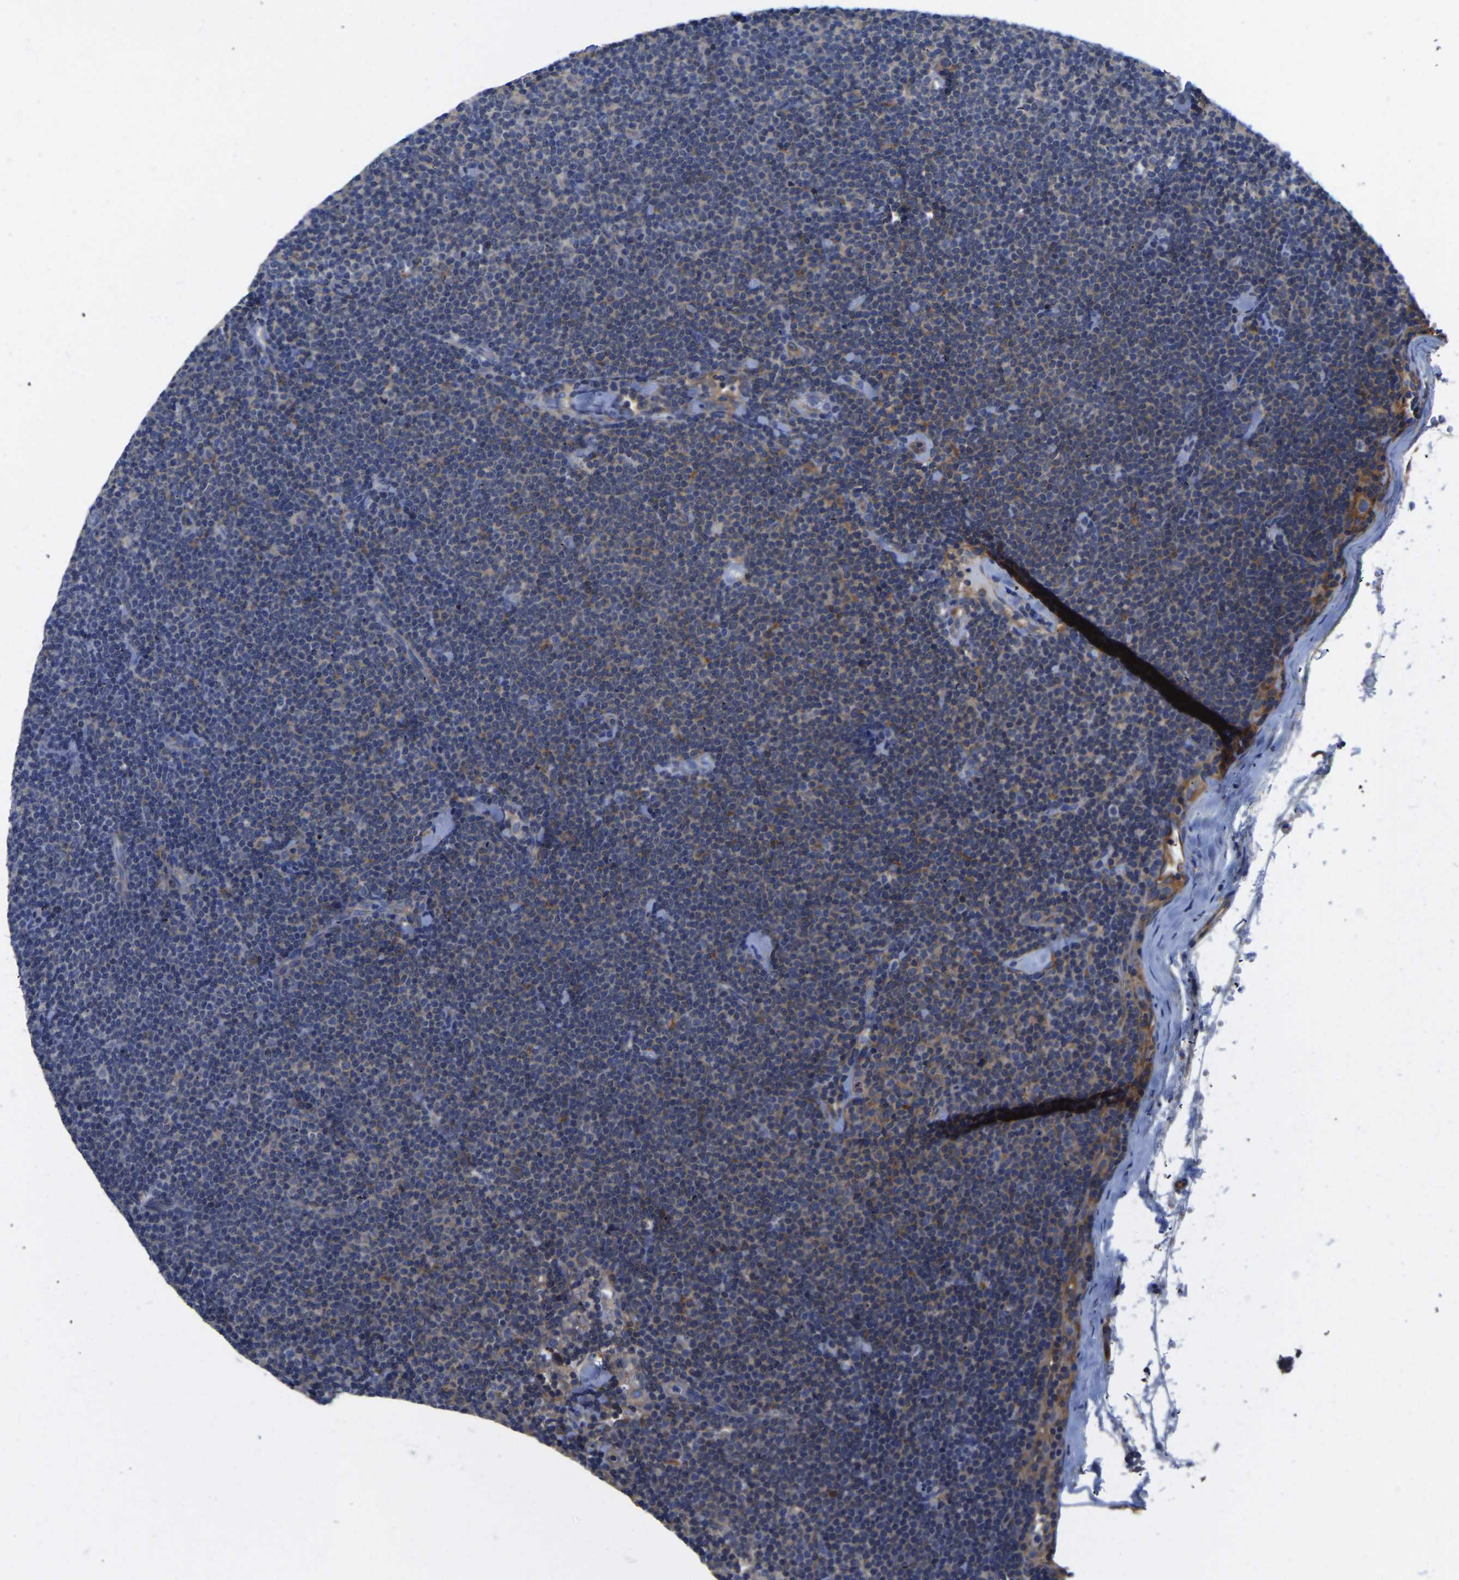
{"staining": {"intensity": "moderate", "quantity": "25%-75%", "location": "cytoplasmic/membranous"}, "tissue": "lymphoma", "cell_type": "Tumor cells", "image_type": "cancer", "snomed": [{"axis": "morphology", "description": "Malignant lymphoma, non-Hodgkin's type, Low grade"}, {"axis": "topography", "description": "Lymph node"}], "caption": "About 25%-75% of tumor cells in lymphoma display moderate cytoplasmic/membranous protein expression as visualized by brown immunohistochemical staining.", "gene": "TFG", "patient": {"sex": "female", "age": 53}}